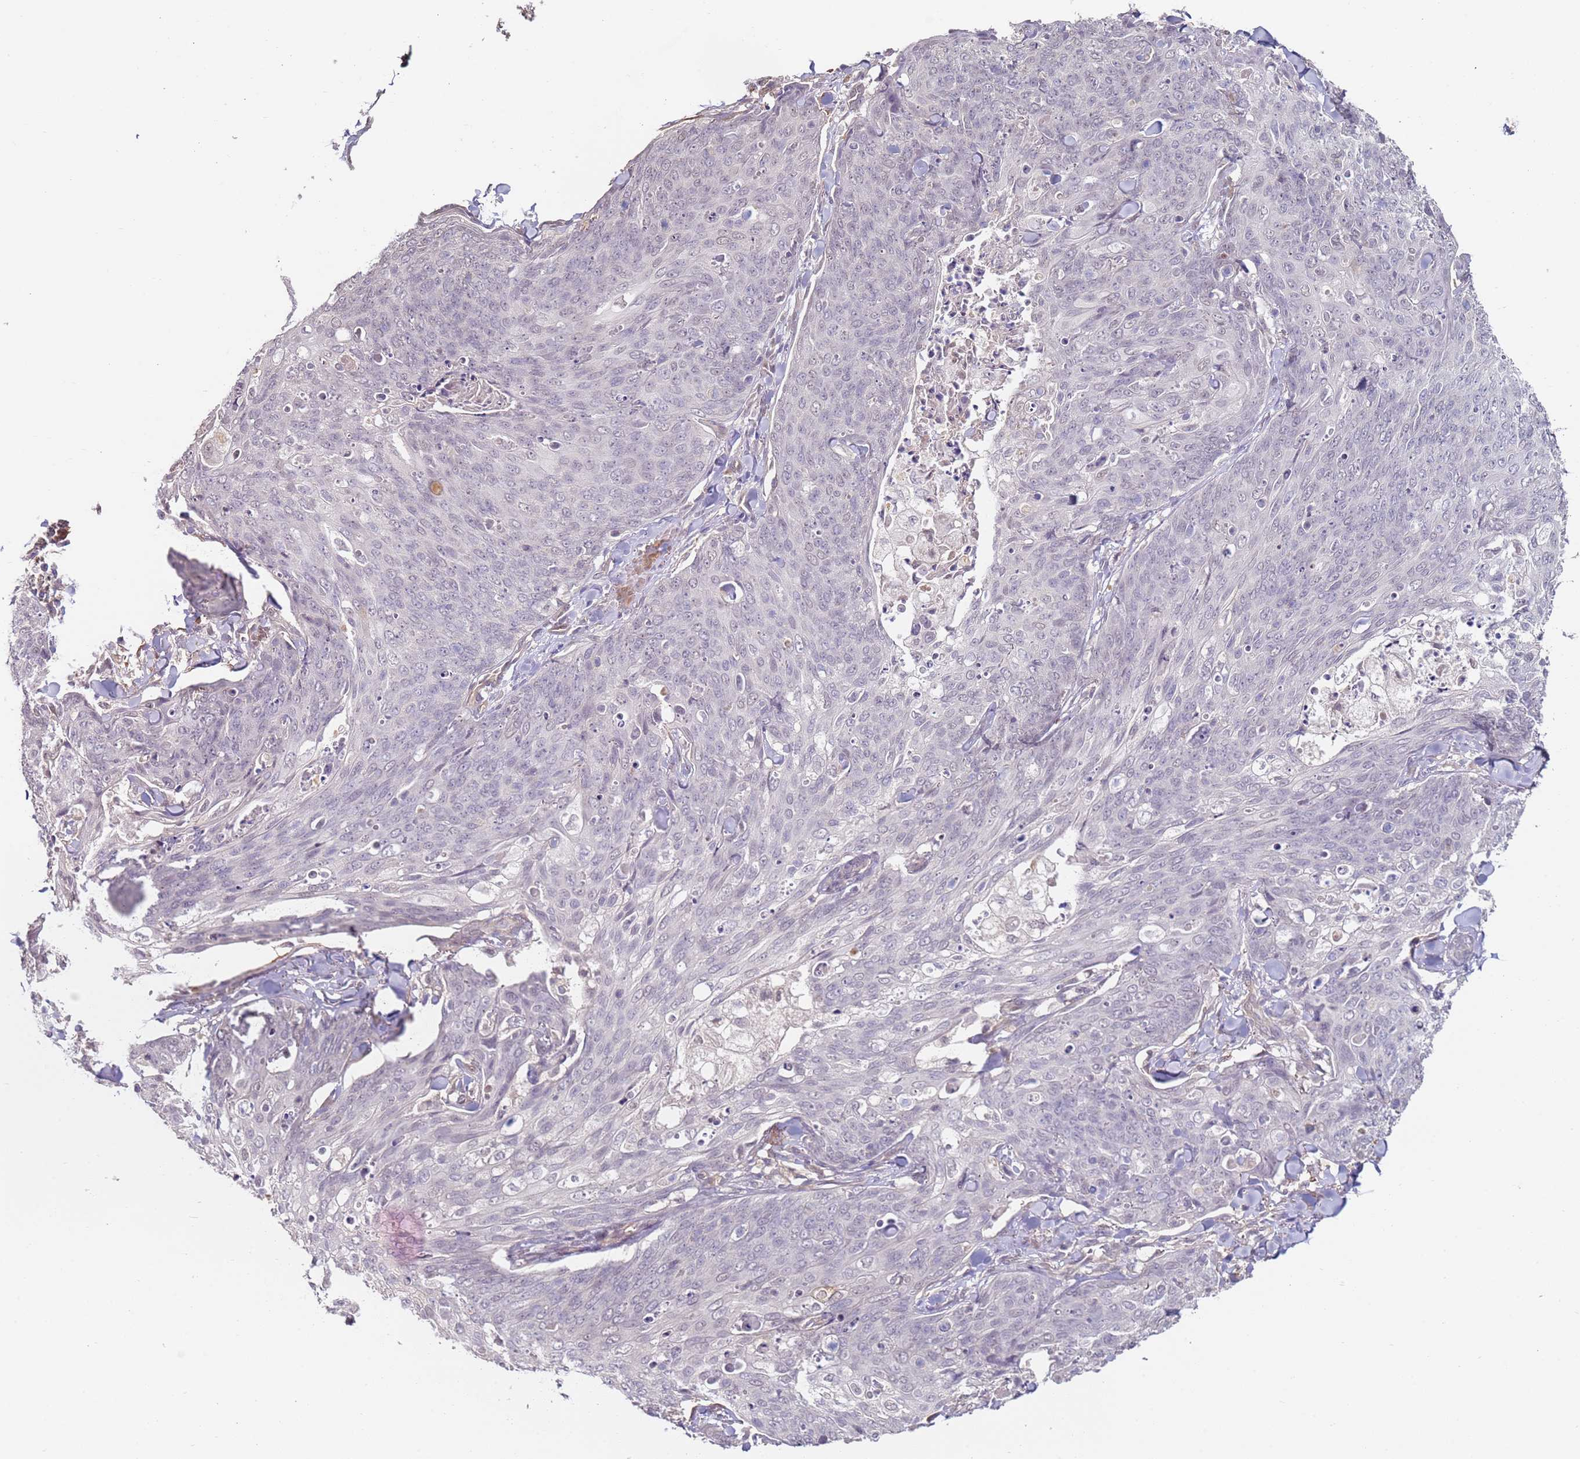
{"staining": {"intensity": "negative", "quantity": "none", "location": "none"}, "tissue": "skin cancer", "cell_type": "Tumor cells", "image_type": "cancer", "snomed": [{"axis": "morphology", "description": "Squamous cell carcinoma, NOS"}, {"axis": "topography", "description": "Skin"}, {"axis": "topography", "description": "Vulva"}], "caption": "This is an immunohistochemistry (IHC) histopathology image of human skin squamous cell carcinoma. There is no expression in tumor cells.", "gene": "WDR93", "patient": {"sex": "female", "age": 85}}